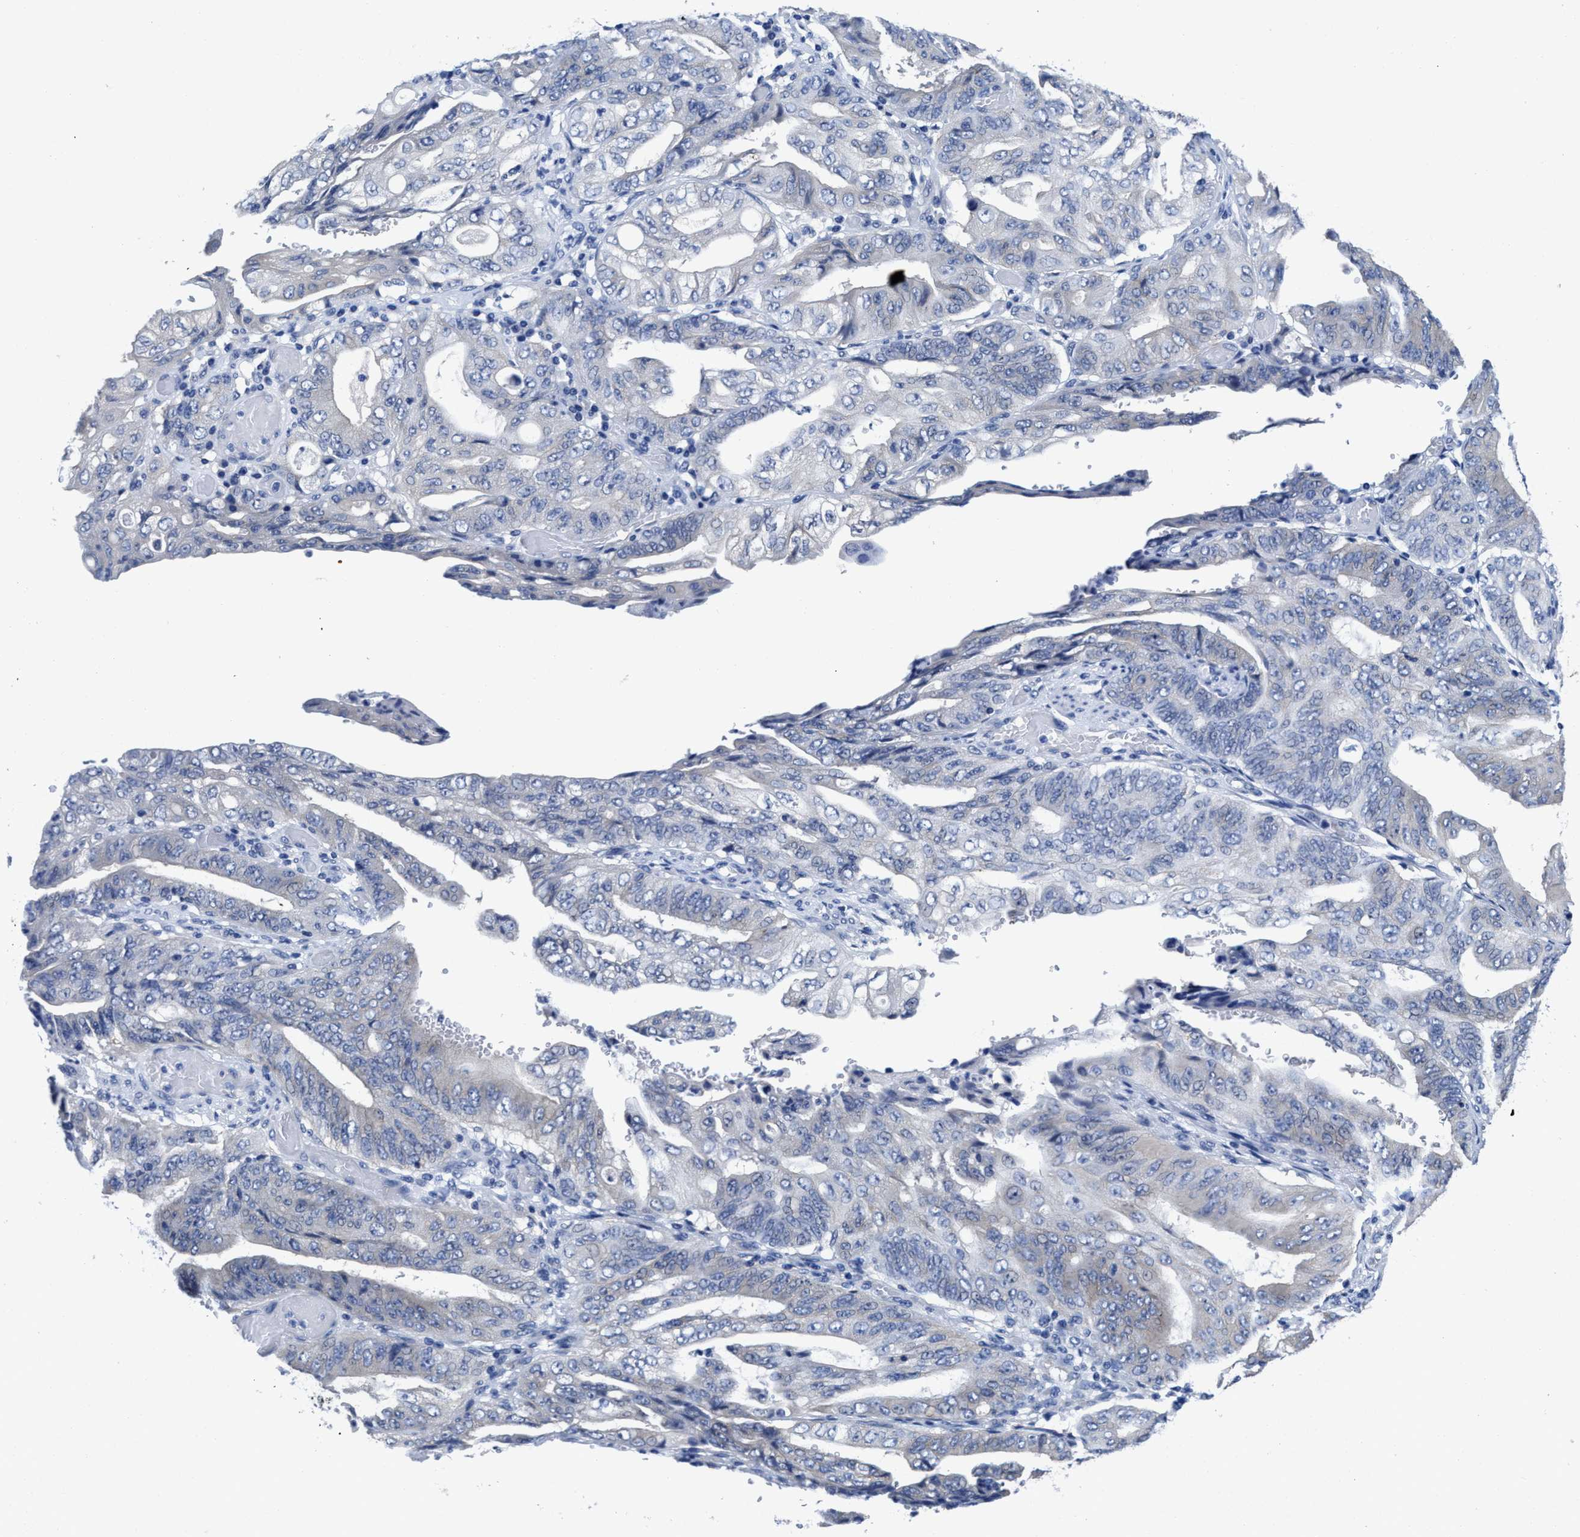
{"staining": {"intensity": "negative", "quantity": "none", "location": "none"}, "tissue": "stomach cancer", "cell_type": "Tumor cells", "image_type": "cancer", "snomed": [{"axis": "morphology", "description": "Adenocarcinoma, NOS"}, {"axis": "topography", "description": "Stomach"}], "caption": "Image shows no protein staining in tumor cells of stomach adenocarcinoma tissue.", "gene": "HOOK1", "patient": {"sex": "female", "age": 73}}